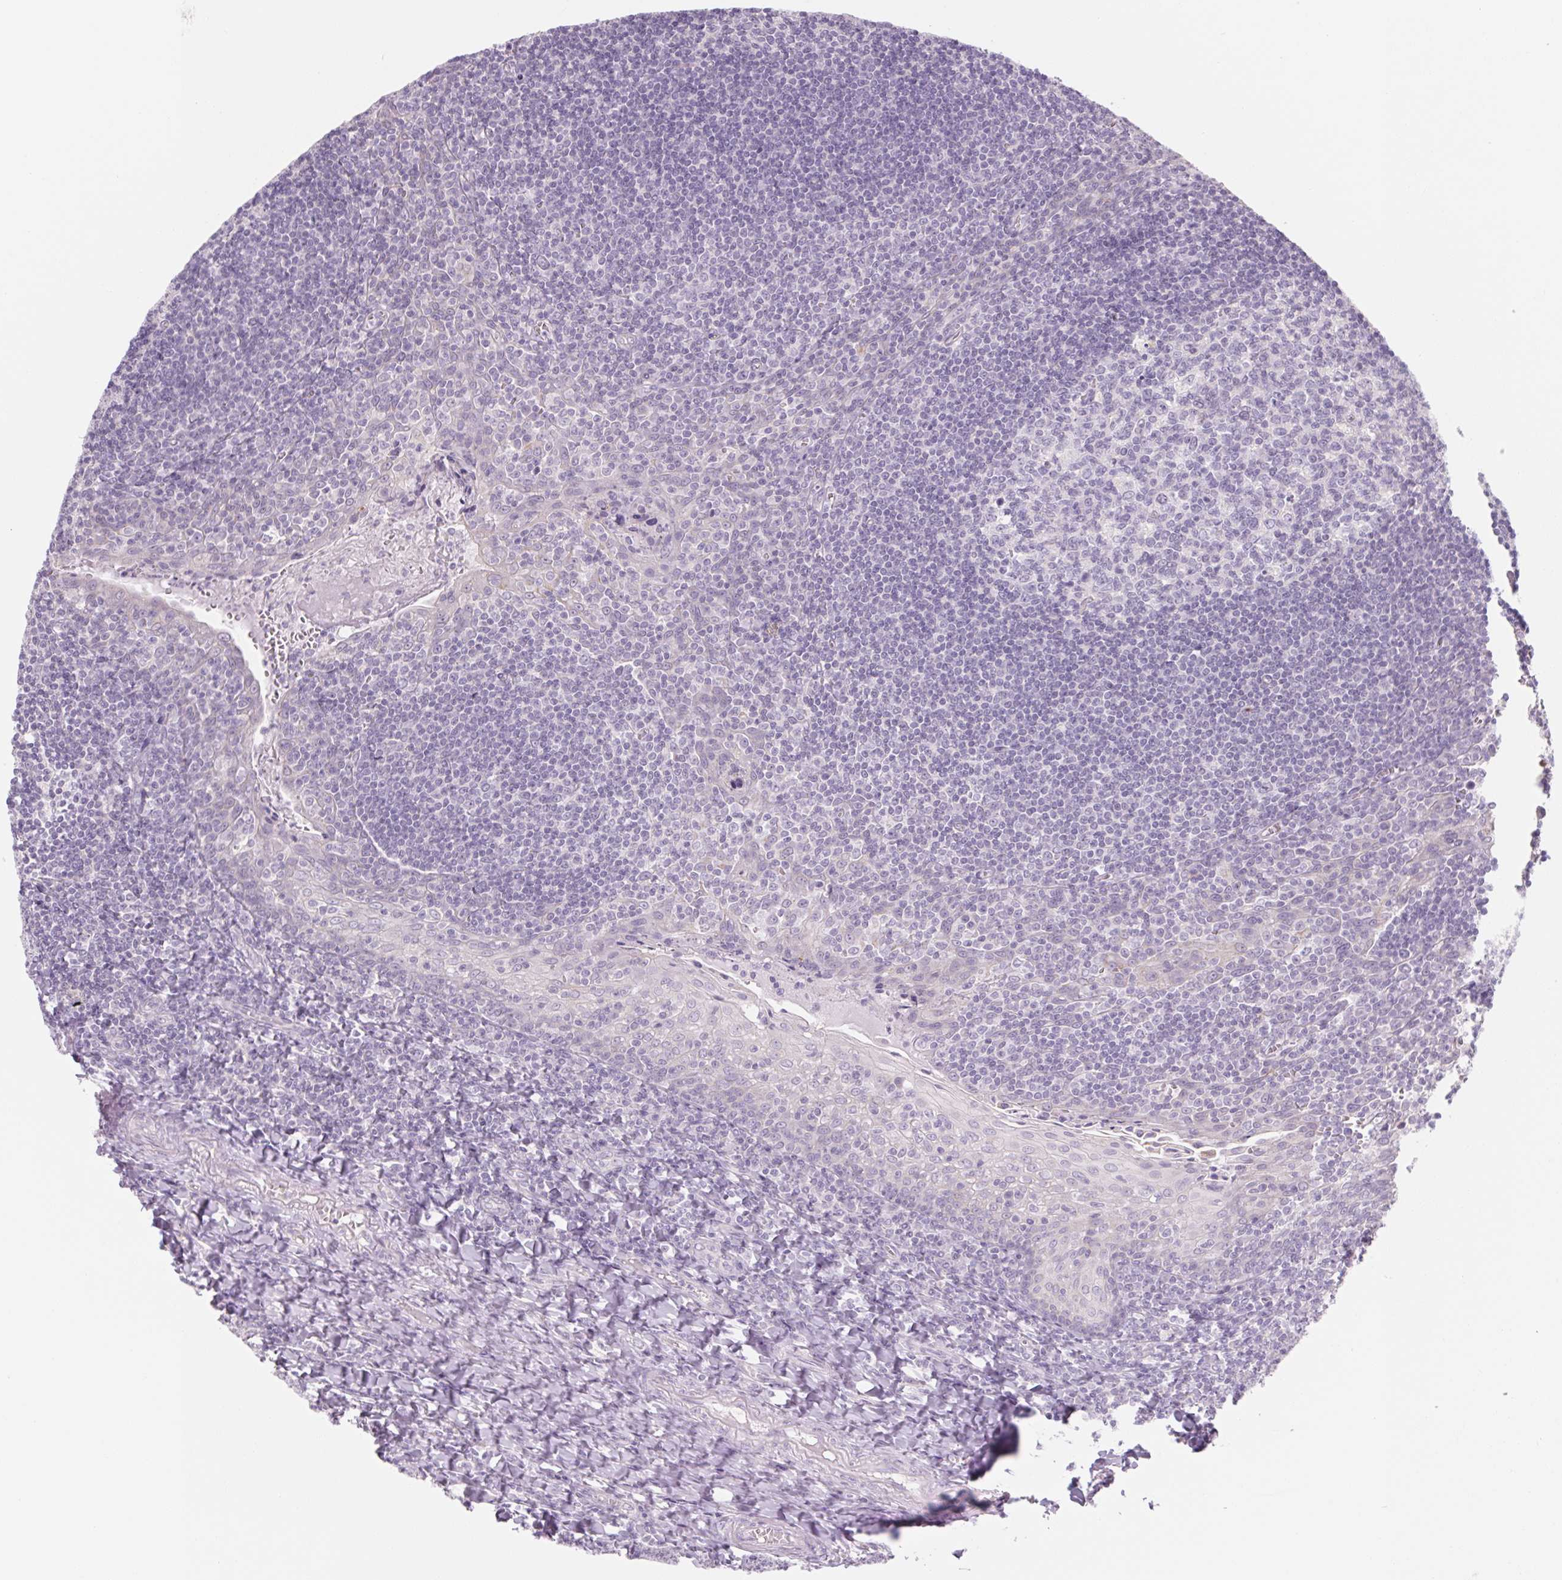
{"staining": {"intensity": "negative", "quantity": "none", "location": "none"}, "tissue": "tonsil", "cell_type": "Germinal center cells", "image_type": "normal", "snomed": [{"axis": "morphology", "description": "Normal tissue, NOS"}, {"axis": "morphology", "description": "Inflammation, NOS"}, {"axis": "topography", "description": "Tonsil"}], "caption": "This is an immunohistochemistry (IHC) image of benign tonsil. There is no staining in germinal center cells.", "gene": "POU1F1", "patient": {"sex": "female", "age": 31}}